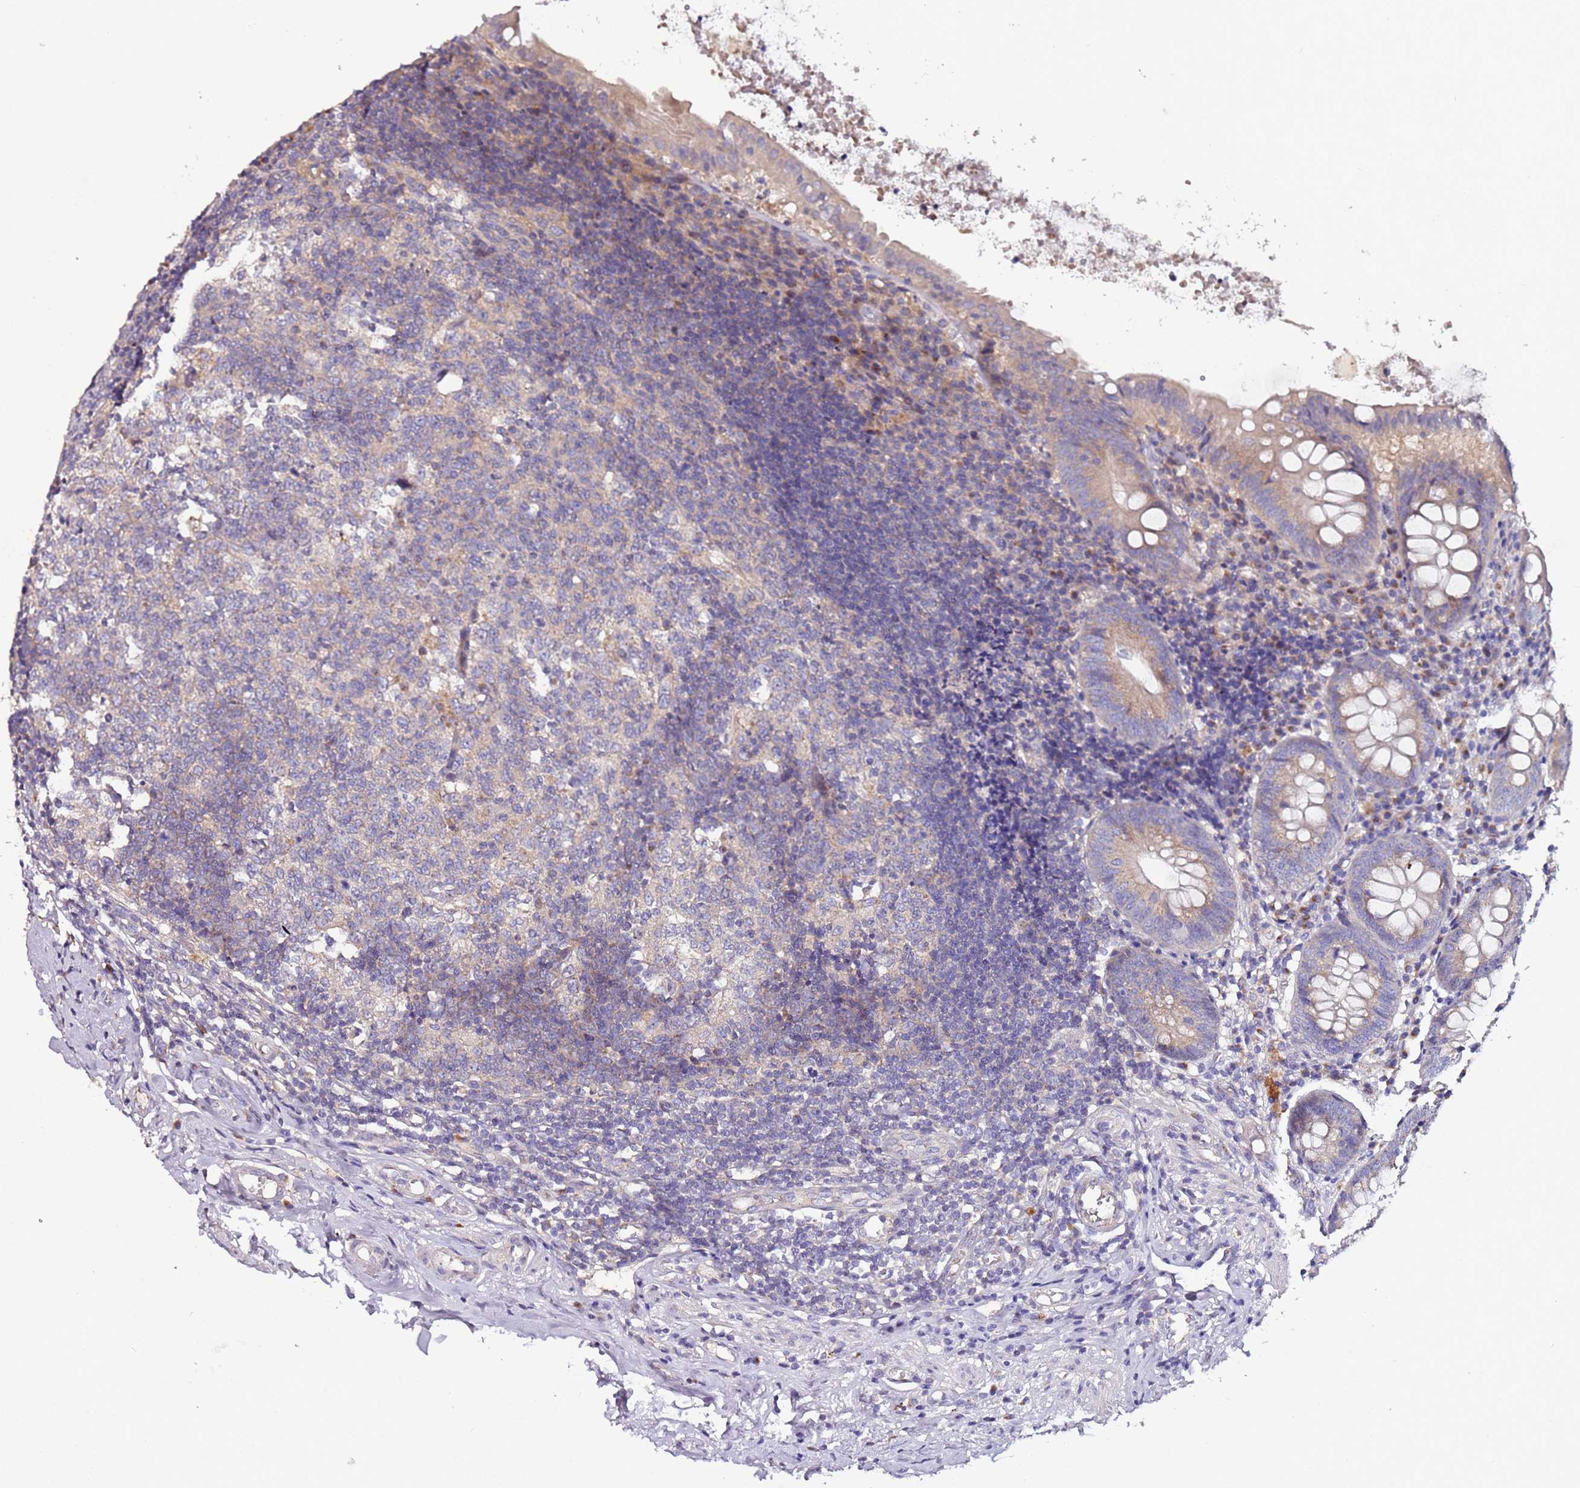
{"staining": {"intensity": "weak", "quantity": "25%-75%", "location": "cytoplasmic/membranous"}, "tissue": "appendix", "cell_type": "Glandular cells", "image_type": "normal", "snomed": [{"axis": "morphology", "description": "Normal tissue, NOS"}, {"axis": "topography", "description": "Appendix"}], "caption": "Unremarkable appendix displays weak cytoplasmic/membranous expression in approximately 25%-75% of glandular cells The staining is performed using DAB (3,3'-diaminobenzidine) brown chromogen to label protein expression. The nuclei are counter-stained blue using hematoxylin..", "gene": "FAM20A", "patient": {"sex": "female", "age": 54}}